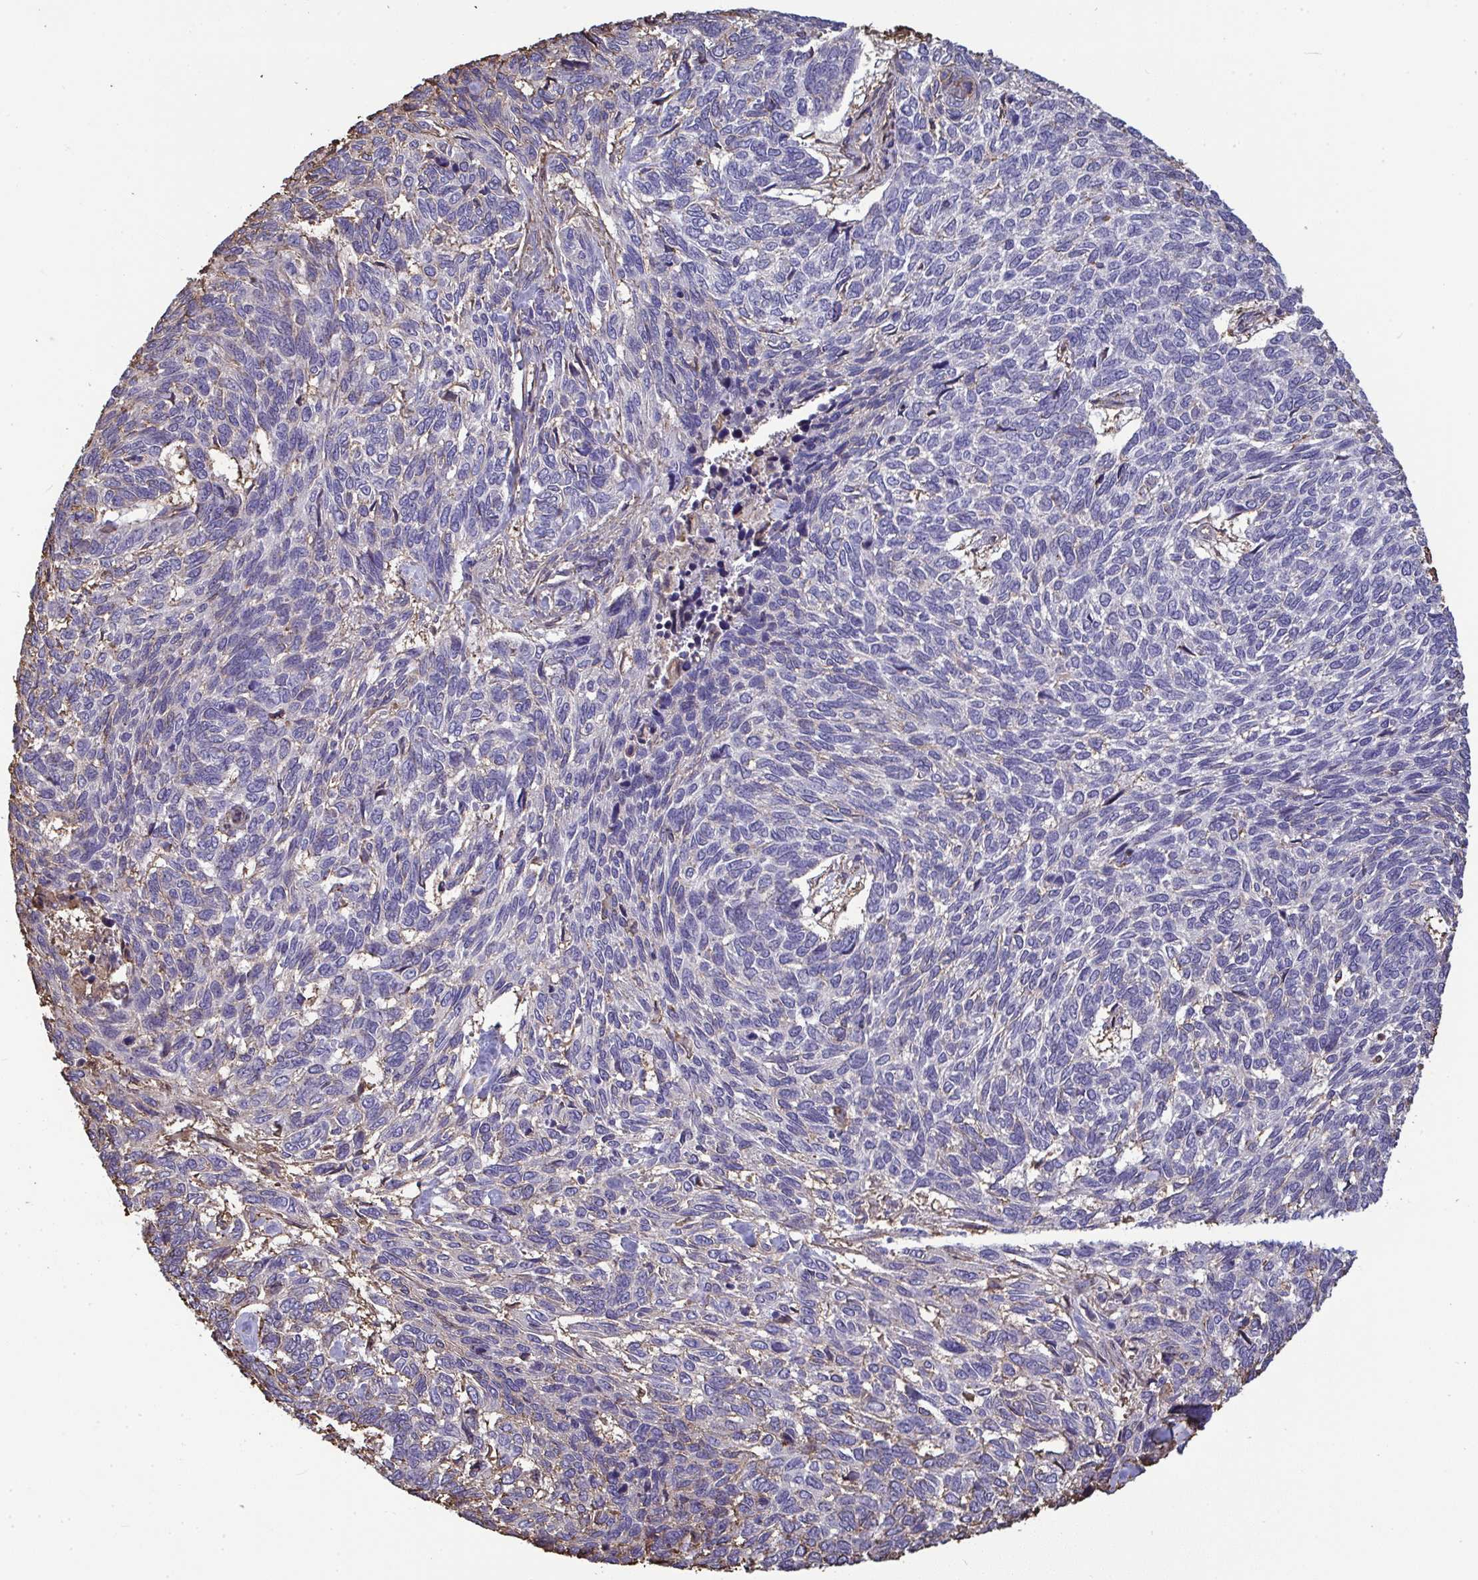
{"staining": {"intensity": "negative", "quantity": "none", "location": "none"}, "tissue": "skin cancer", "cell_type": "Tumor cells", "image_type": "cancer", "snomed": [{"axis": "morphology", "description": "Basal cell carcinoma"}, {"axis": "topography", "description": "Skin"}], "caption": "A photomicrograph of human skin cancer is negative for staining in tumor cells. (DAB IHC, high magnification).", "gene": "ANXA5", "patient": {"sex": "female", "age": 65}}